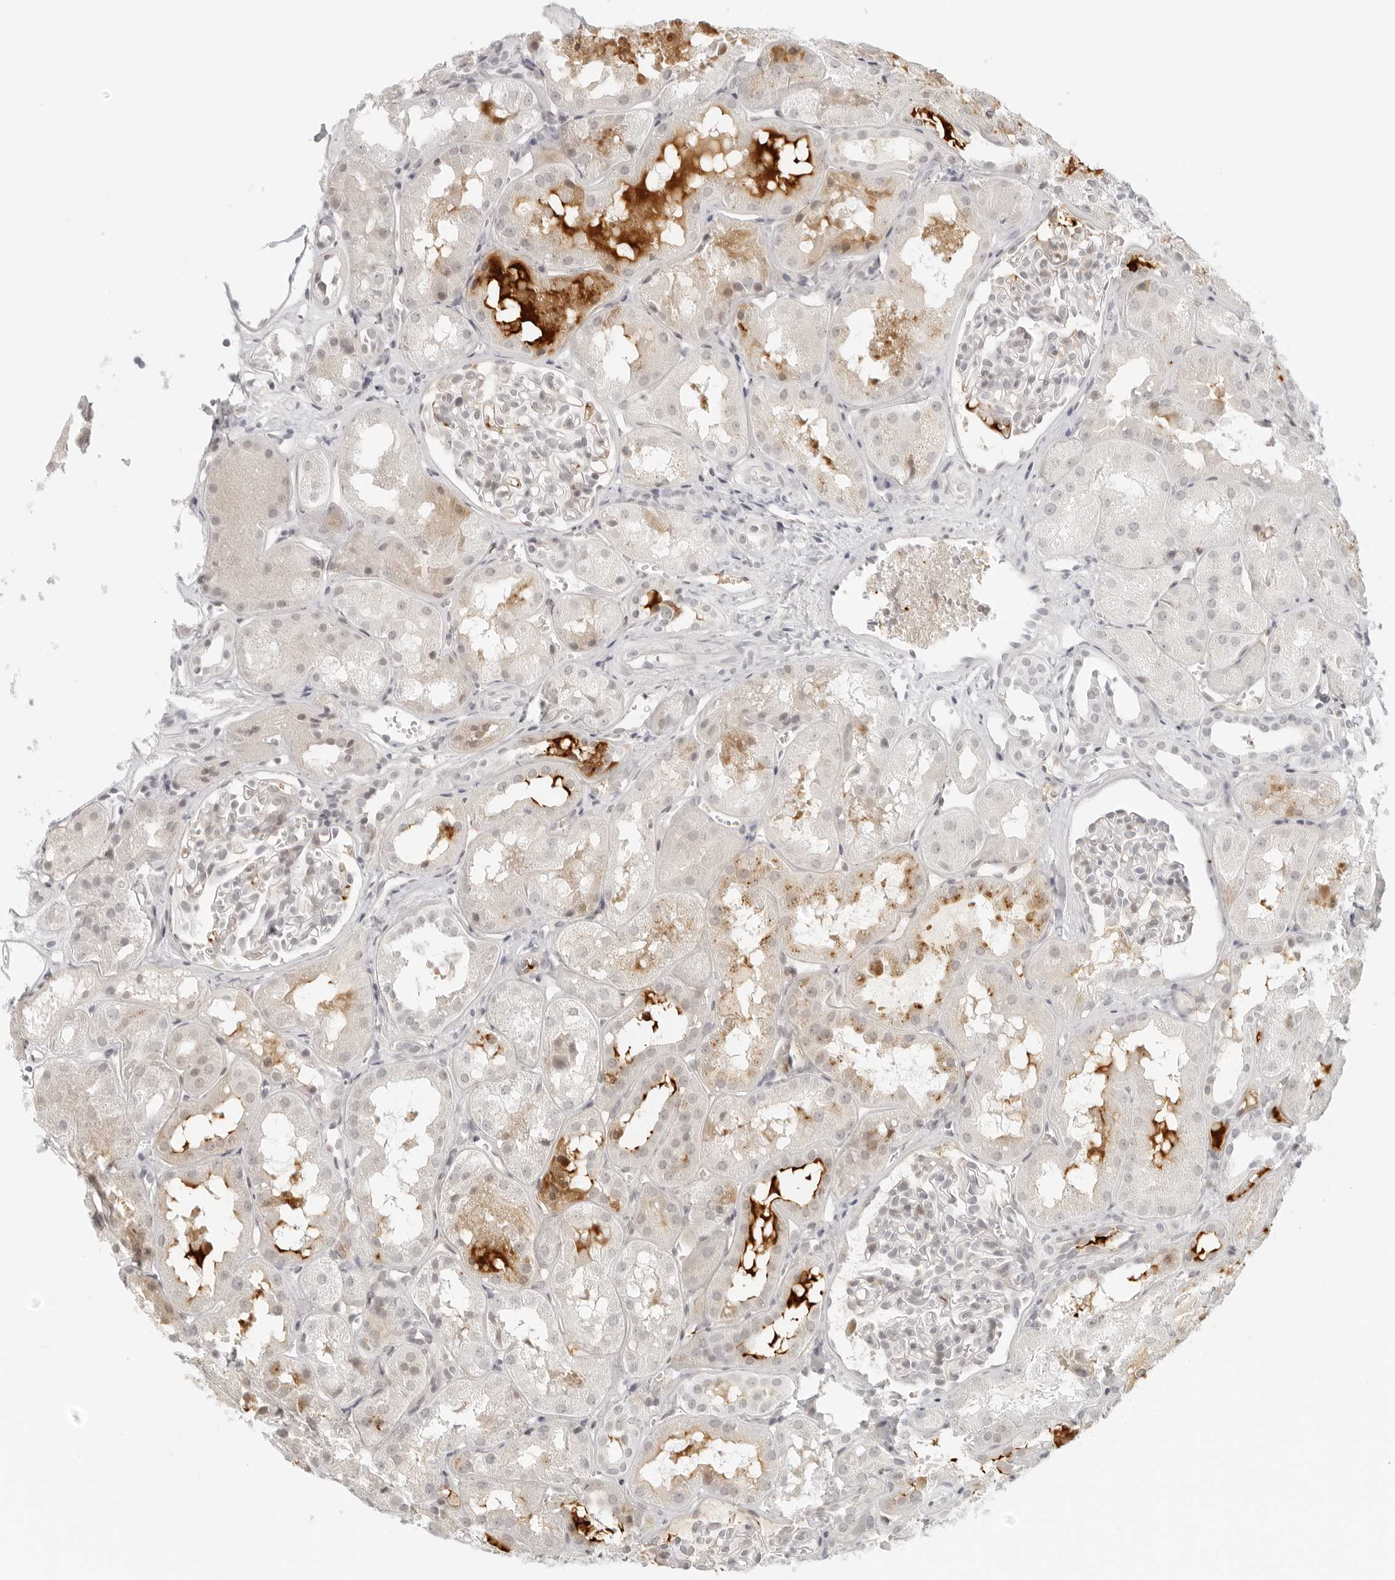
{"staining": {"intensity": "negative", "quantity": "none", "location": "none"}, "tissue": "kidney", "cell_type": "Cells in glomeruli", "image_type": "normal", "snomed": [{"axis": "morphology", "description": "Normal tissue, NOS"}, {"axis": "topography", "description": "Kidney"}], "caption": "Protein analysis of benign kidney exhibits no significant staining in cells in glomeruli. Brightfield microscopy of IHC stained with DAB (brown) and hematoxylin (blue), captured at high magnification.", "gene": "ZNF678", "patient": {"sex": "male", "age": 16}}